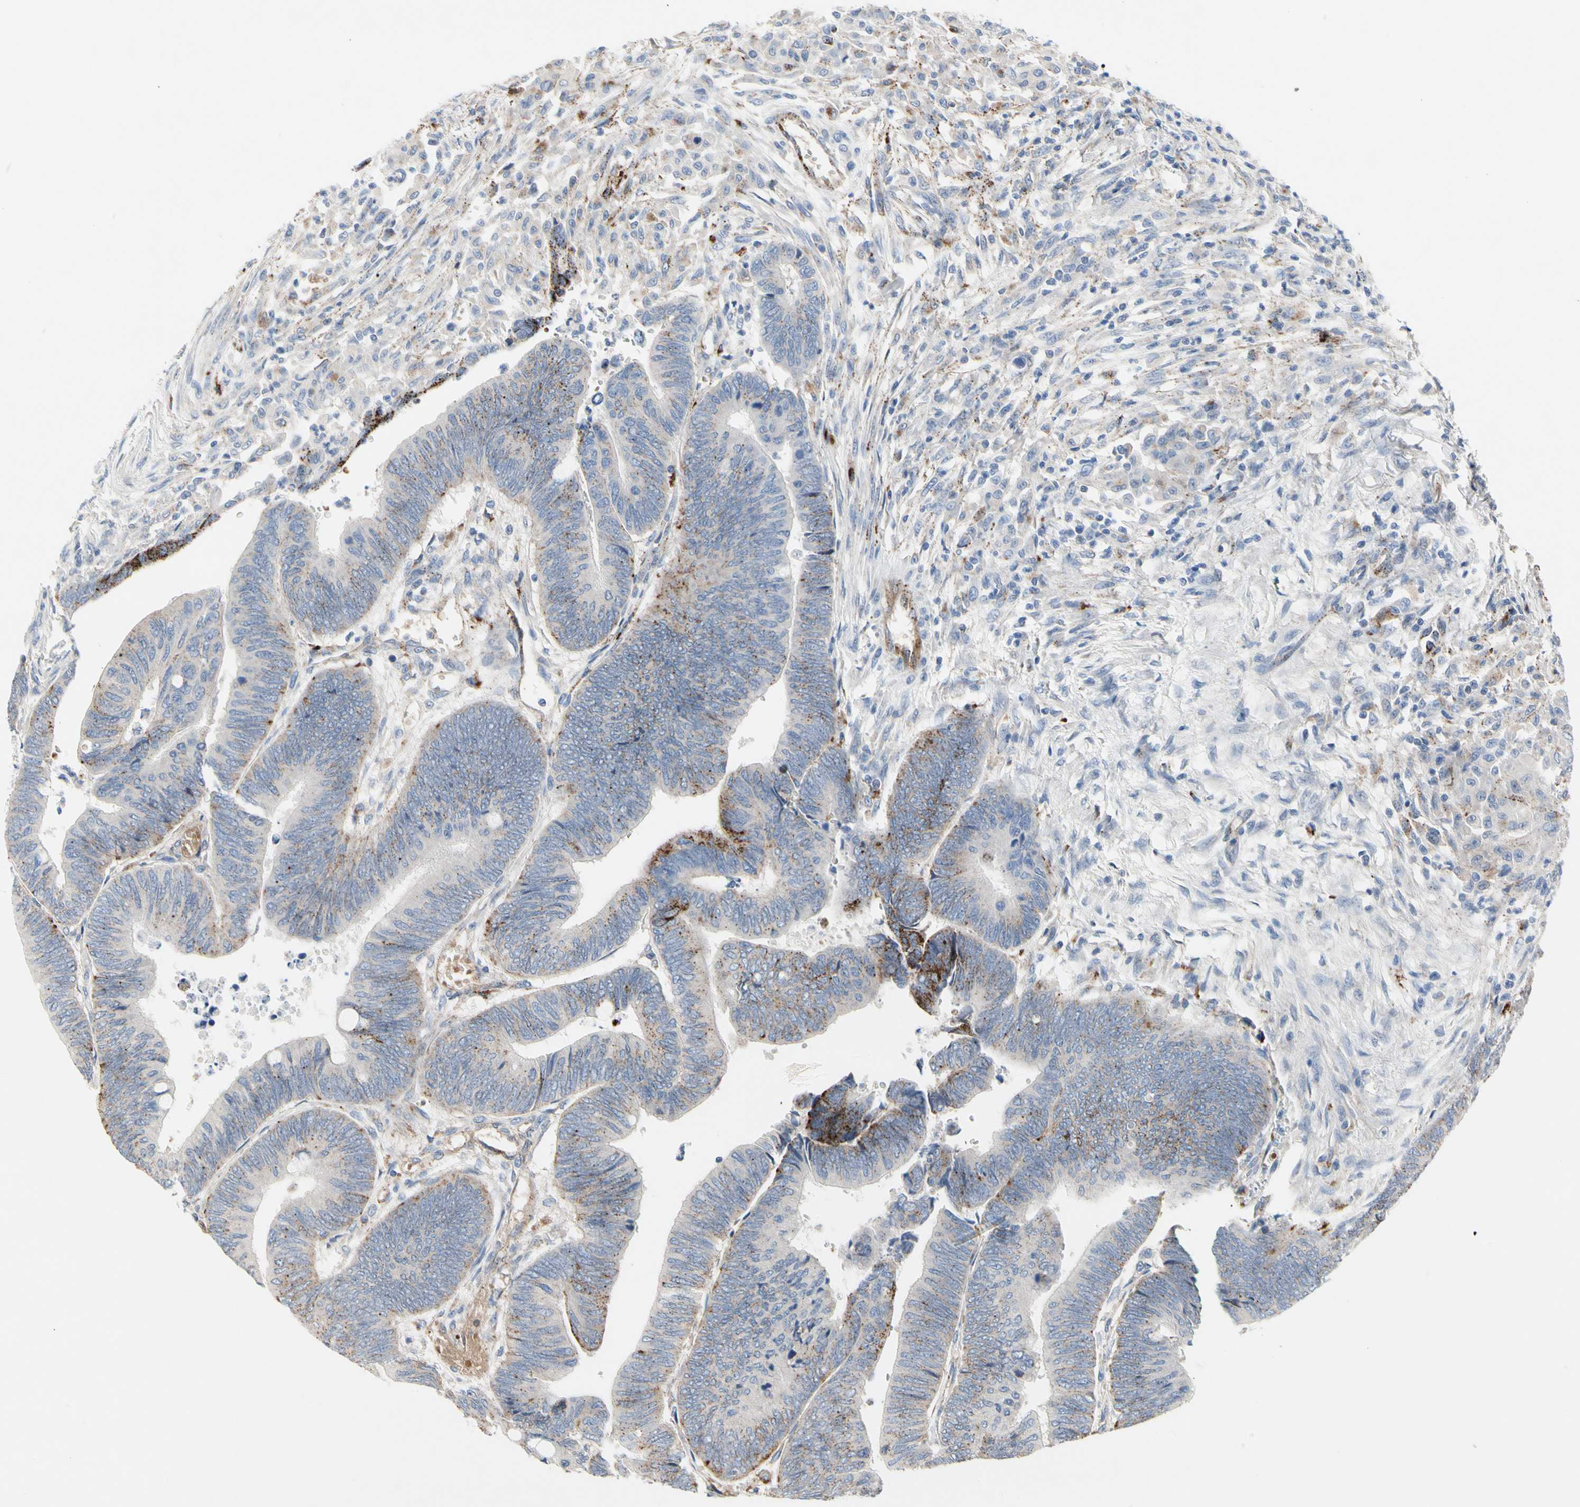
{"staining": {"intensity": "weak", "quantity": "25%-75%", "location": "cytoplasmic/membranous"}, "tissue": "colorectal cancer", "cell_type": "Tumor cells", "image_type": "cancer", "snomed": [{"axis": "morphology", "description": "Normal tissue, NOS"}, {"axis": "morphology", "description": "Adenocarcinoma, NOS"}, {"axis": "topography", "description": "Rectum"}, {"axis": "topography", "description": "Peripheral nerve tissue"}], "caption": "This is a histology image of immunohistochemistry (IHC) staining of colorectal cancer, which shows weak staining in the cytoplasmic/membranous of tumor cells.", "gene": "RETSAT", "patient": {"sex": "male", "age": 92}}